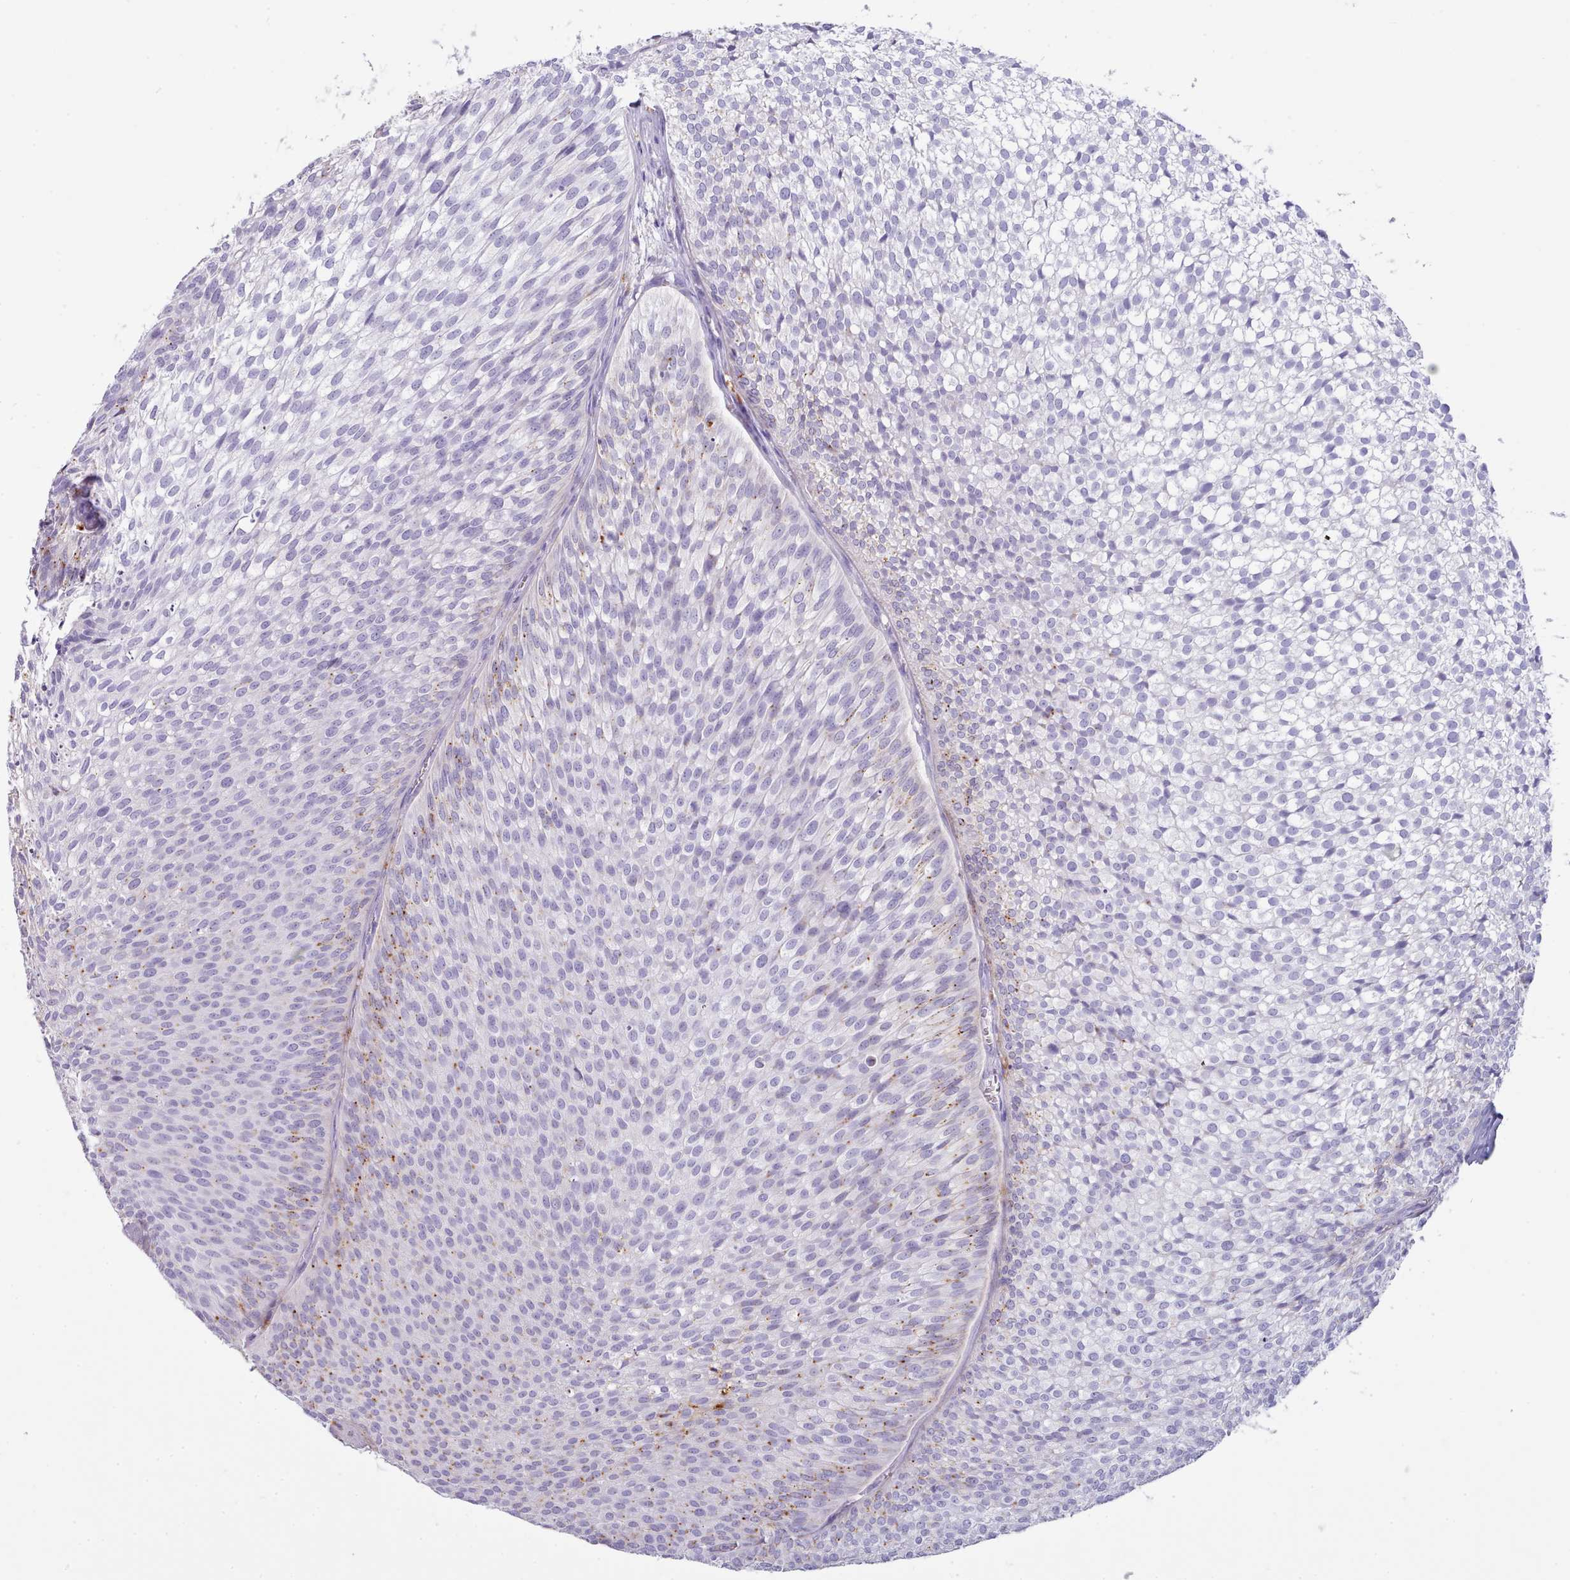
{"staining": {"intensity": "negative", "quantity": "none", "location": "none"}, "tissue": "urothelial cancer", "cell_type": "Tumor cells", "image_type": "cancer", "snomed": [{"axis": "morphology", "description": "Urothelial carcinoma, Low grade"}, {"axis": "topography", "description": "Urinary bladder"}], "caption": "The image displays no significant staining in tumor cells of low-grade urothelial carcinoma.", "gene": "GAA", "patient": {"sex": "male", "age": 91}}